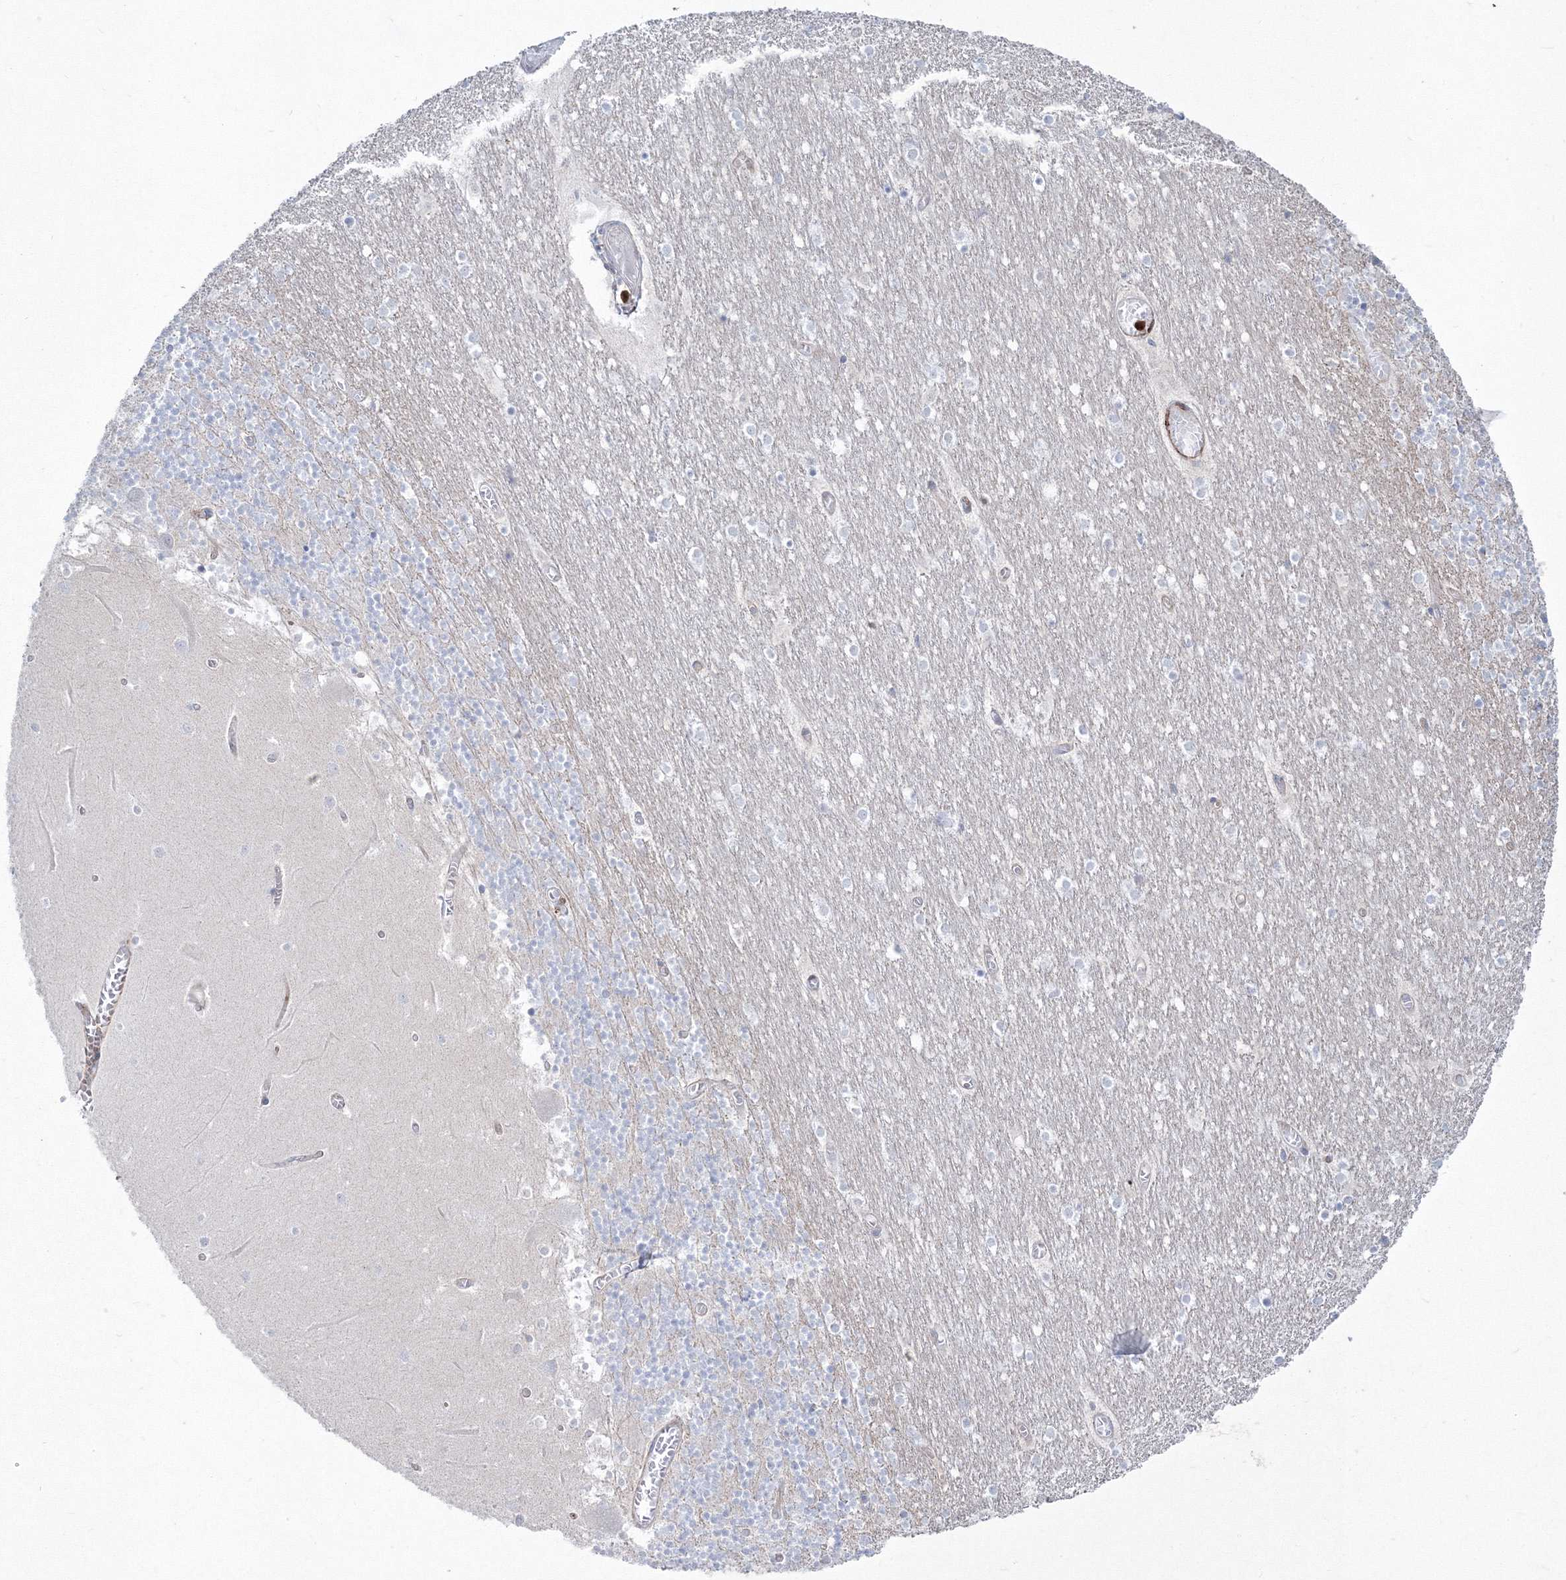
{"staining": {"intensity": "negative", "quantity": "none", "location": "none"}, "tissue": "cerebellum", "cell_type": "Cells in granular layer", "image_type": "normal", "snomed": [{"axis": "morphology", "description": "Normal tissue, NOS"}, {"axis": "topography", "description": "Cerebellum"}], "caption": "Immunohistochemical staining of benign human cerebellum exhibits no significant staining in cells in granular layer.", "gene": "HYAL2", "patient": {"sex": "female", "age": 28}}